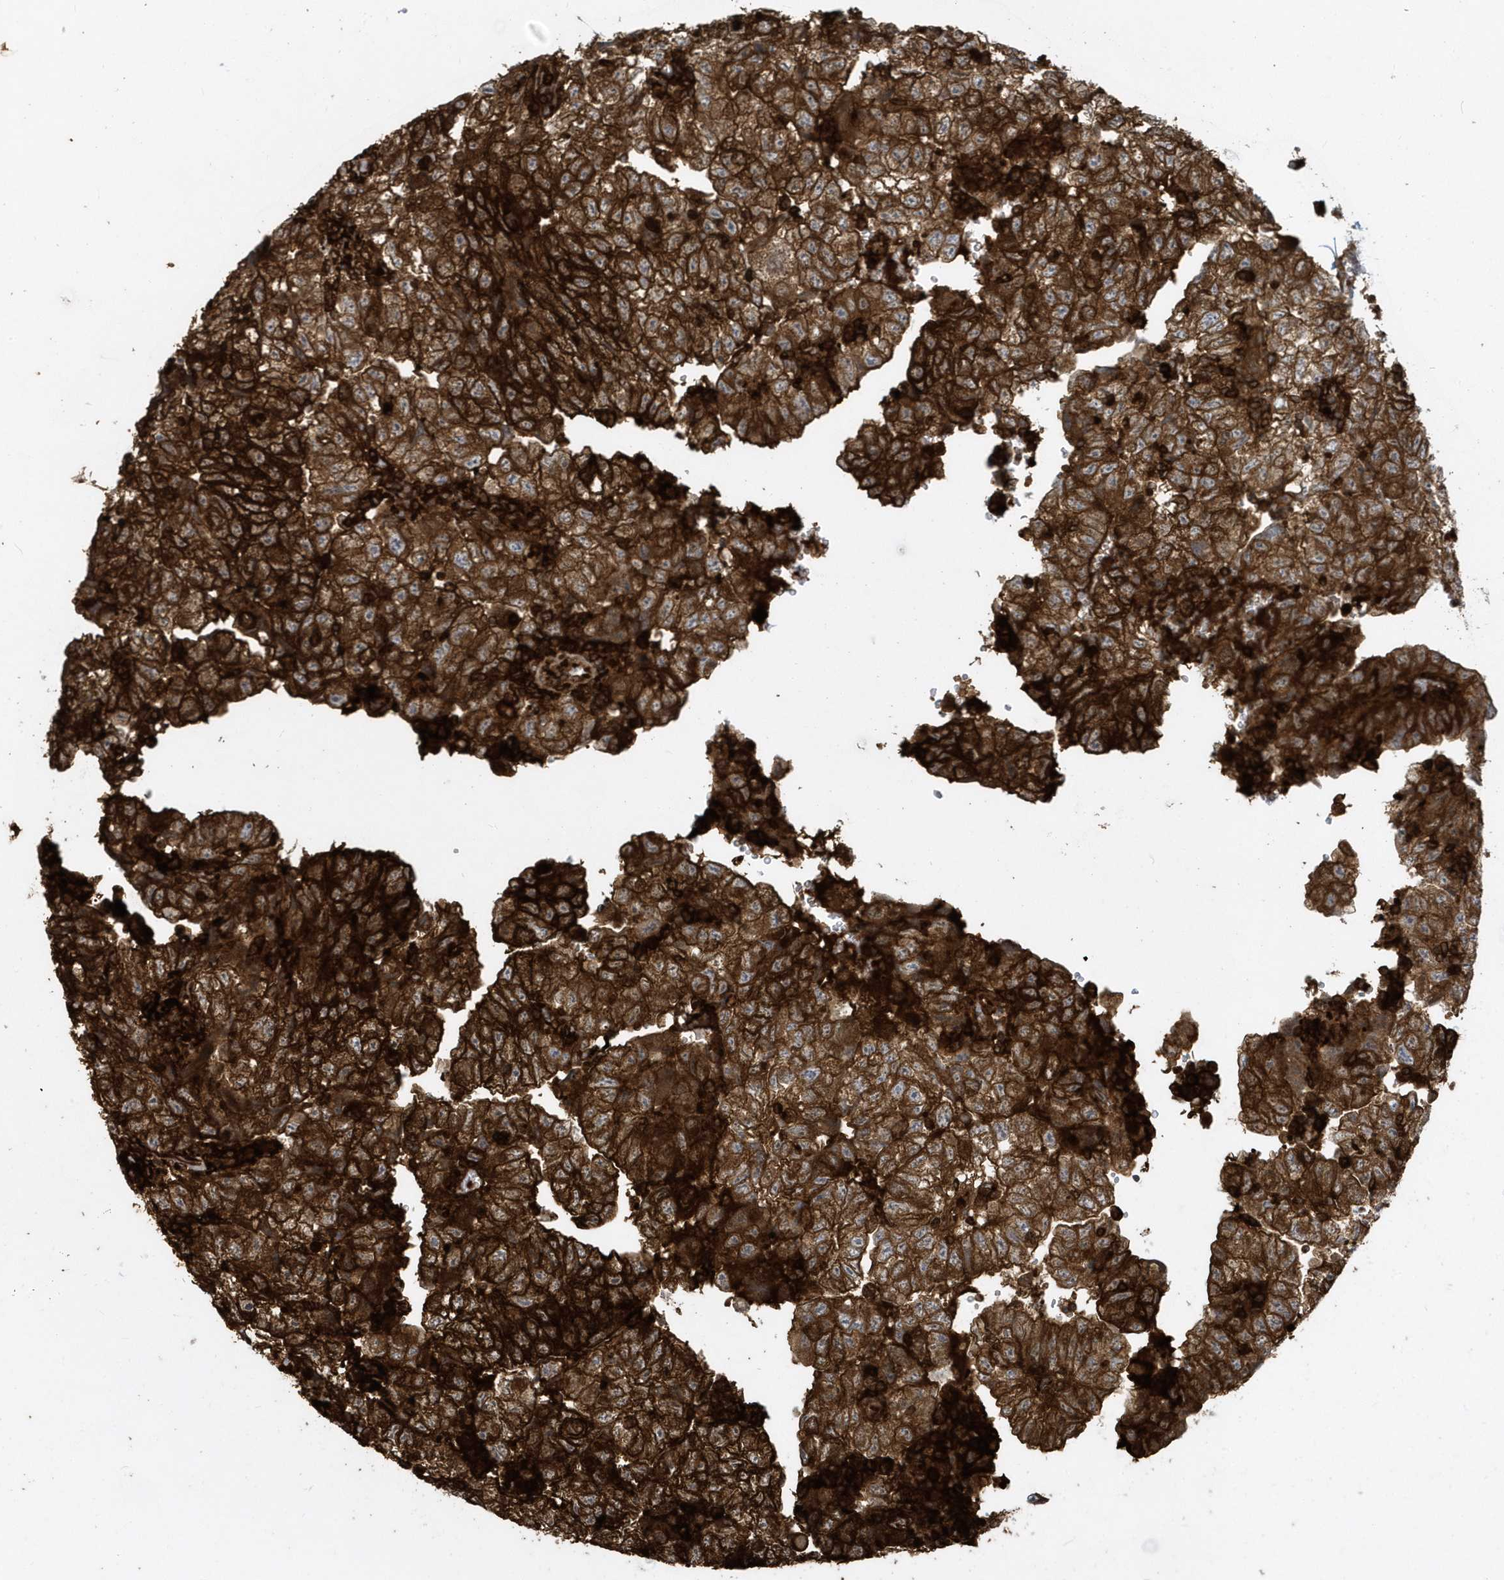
{"staining": {"intensity": "strong", "quantity": ">75%", "location": "cytoplasmic/membranous"}, "tissue": "testis cancer", "cell_type": "Tumor cells", "image_type": "cancer", "snomed": [{"axis": "morphology", "description": "Carcinoma, Embryonal, NOS"}, {"axis": "topography", "description": "Testis"}], "caption": "Immunohistochemical staining of human testis embryonal carcinoma shows high levels of strong cytoplasmic/membranous protein expression in approximately >75% of tumor cells. The protein of interest is shown in brown color, while the nuclei are stained blue.", "gene": "CLCN6", "patient": {"sex": "male", "age": 36}}